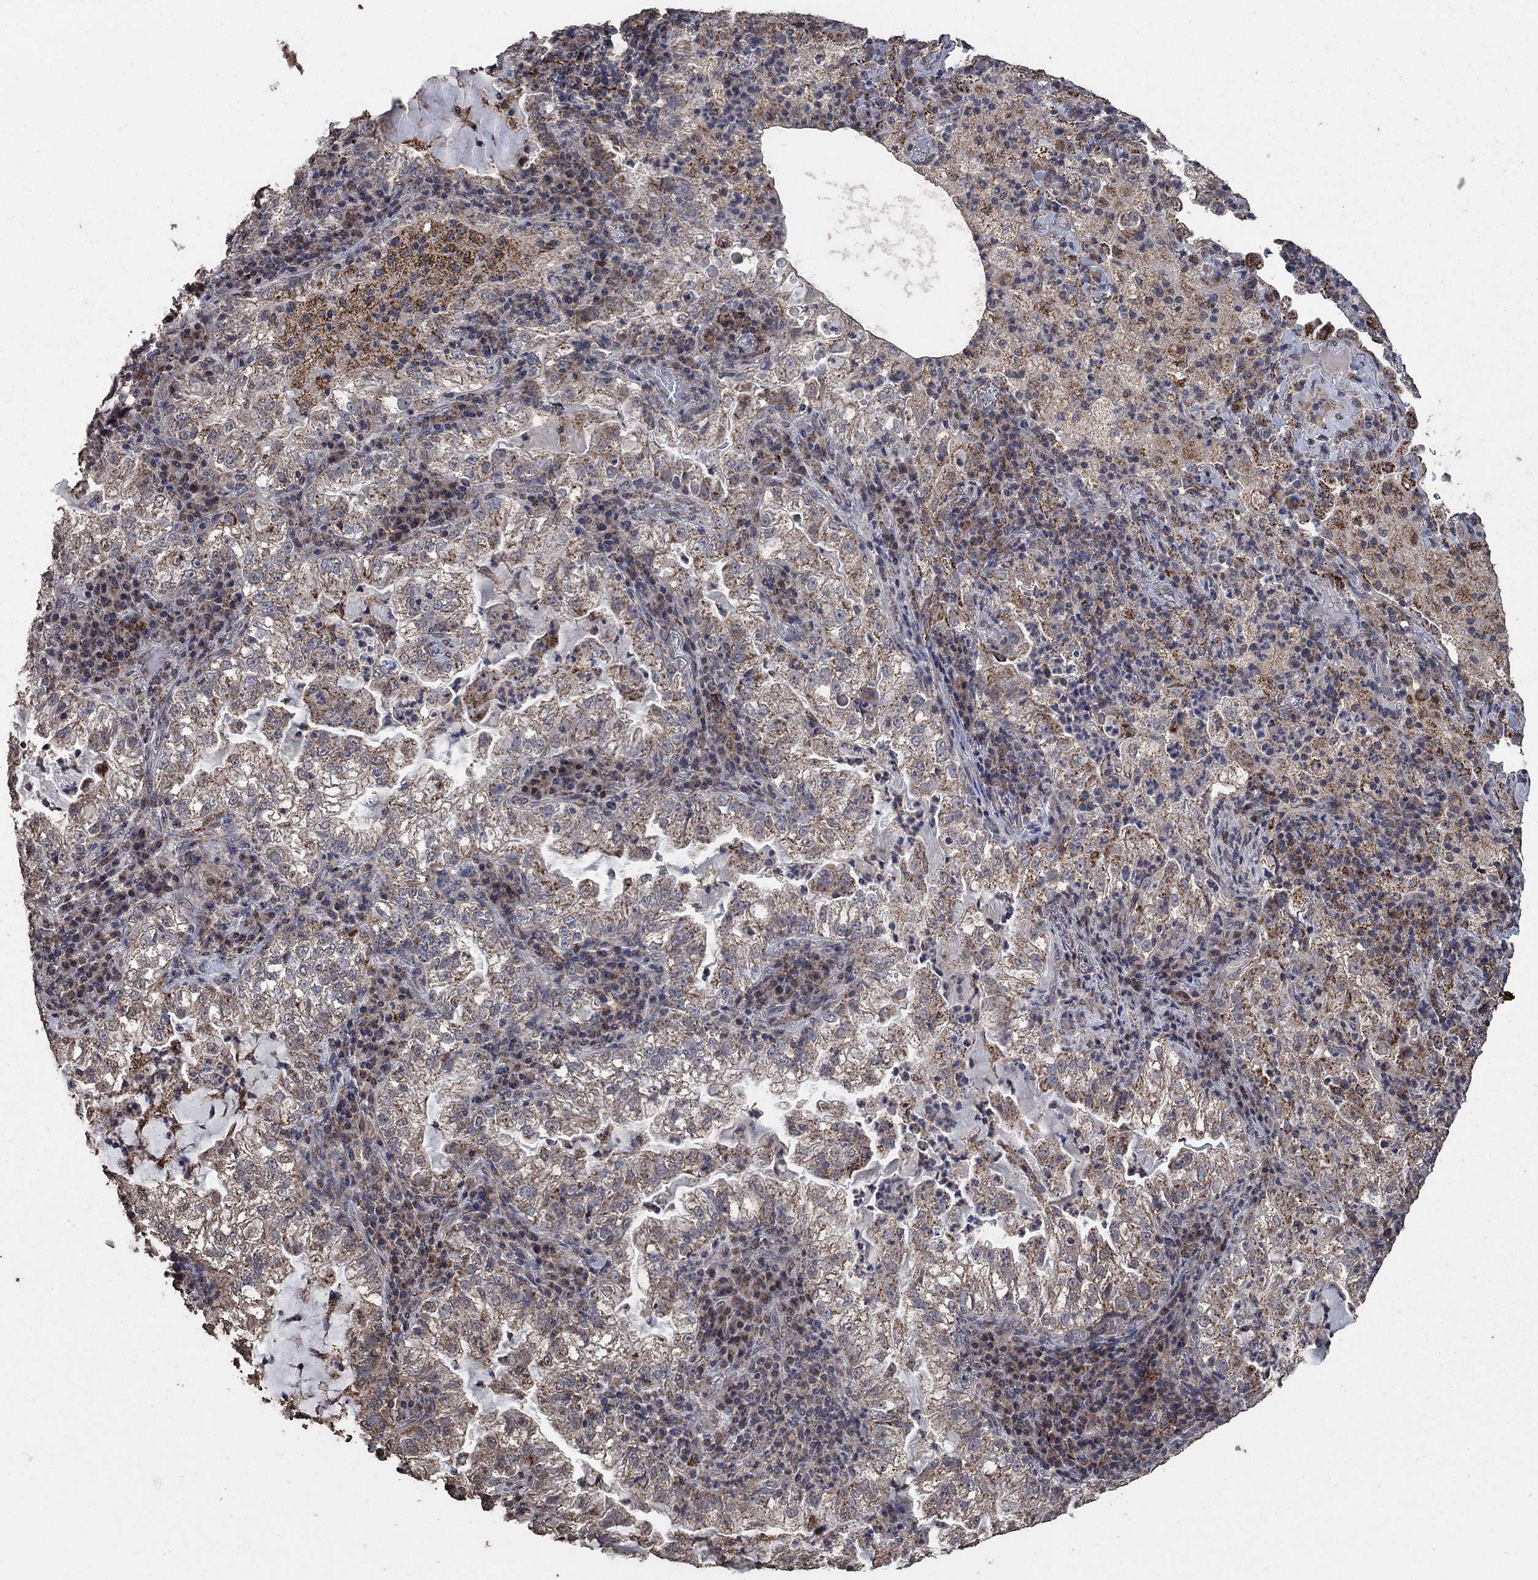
{"staining": {"intensity": "strong", "quantity": "<25%", "location": "cytoplasmic/membranous"}, "tissue": "lung cancer", "cell_type": "Tumor cells", "image_type": "cancer", "snomed": [{"axis": "morphology", "description": "Adenocarcinoma, NOS"}, {"axis": "topography", "description": "Lung"}], "caption": "A brown stain highlights strong cytoplasmic/membranous positivity of a protein in human lung cancer (adenocarcinoma) tumor cells. (brown staining indicates protein expression, while blue staining denotes nuclei).", "gene": "MRPS24", "patient": {"sex": "female", "age": 73}}